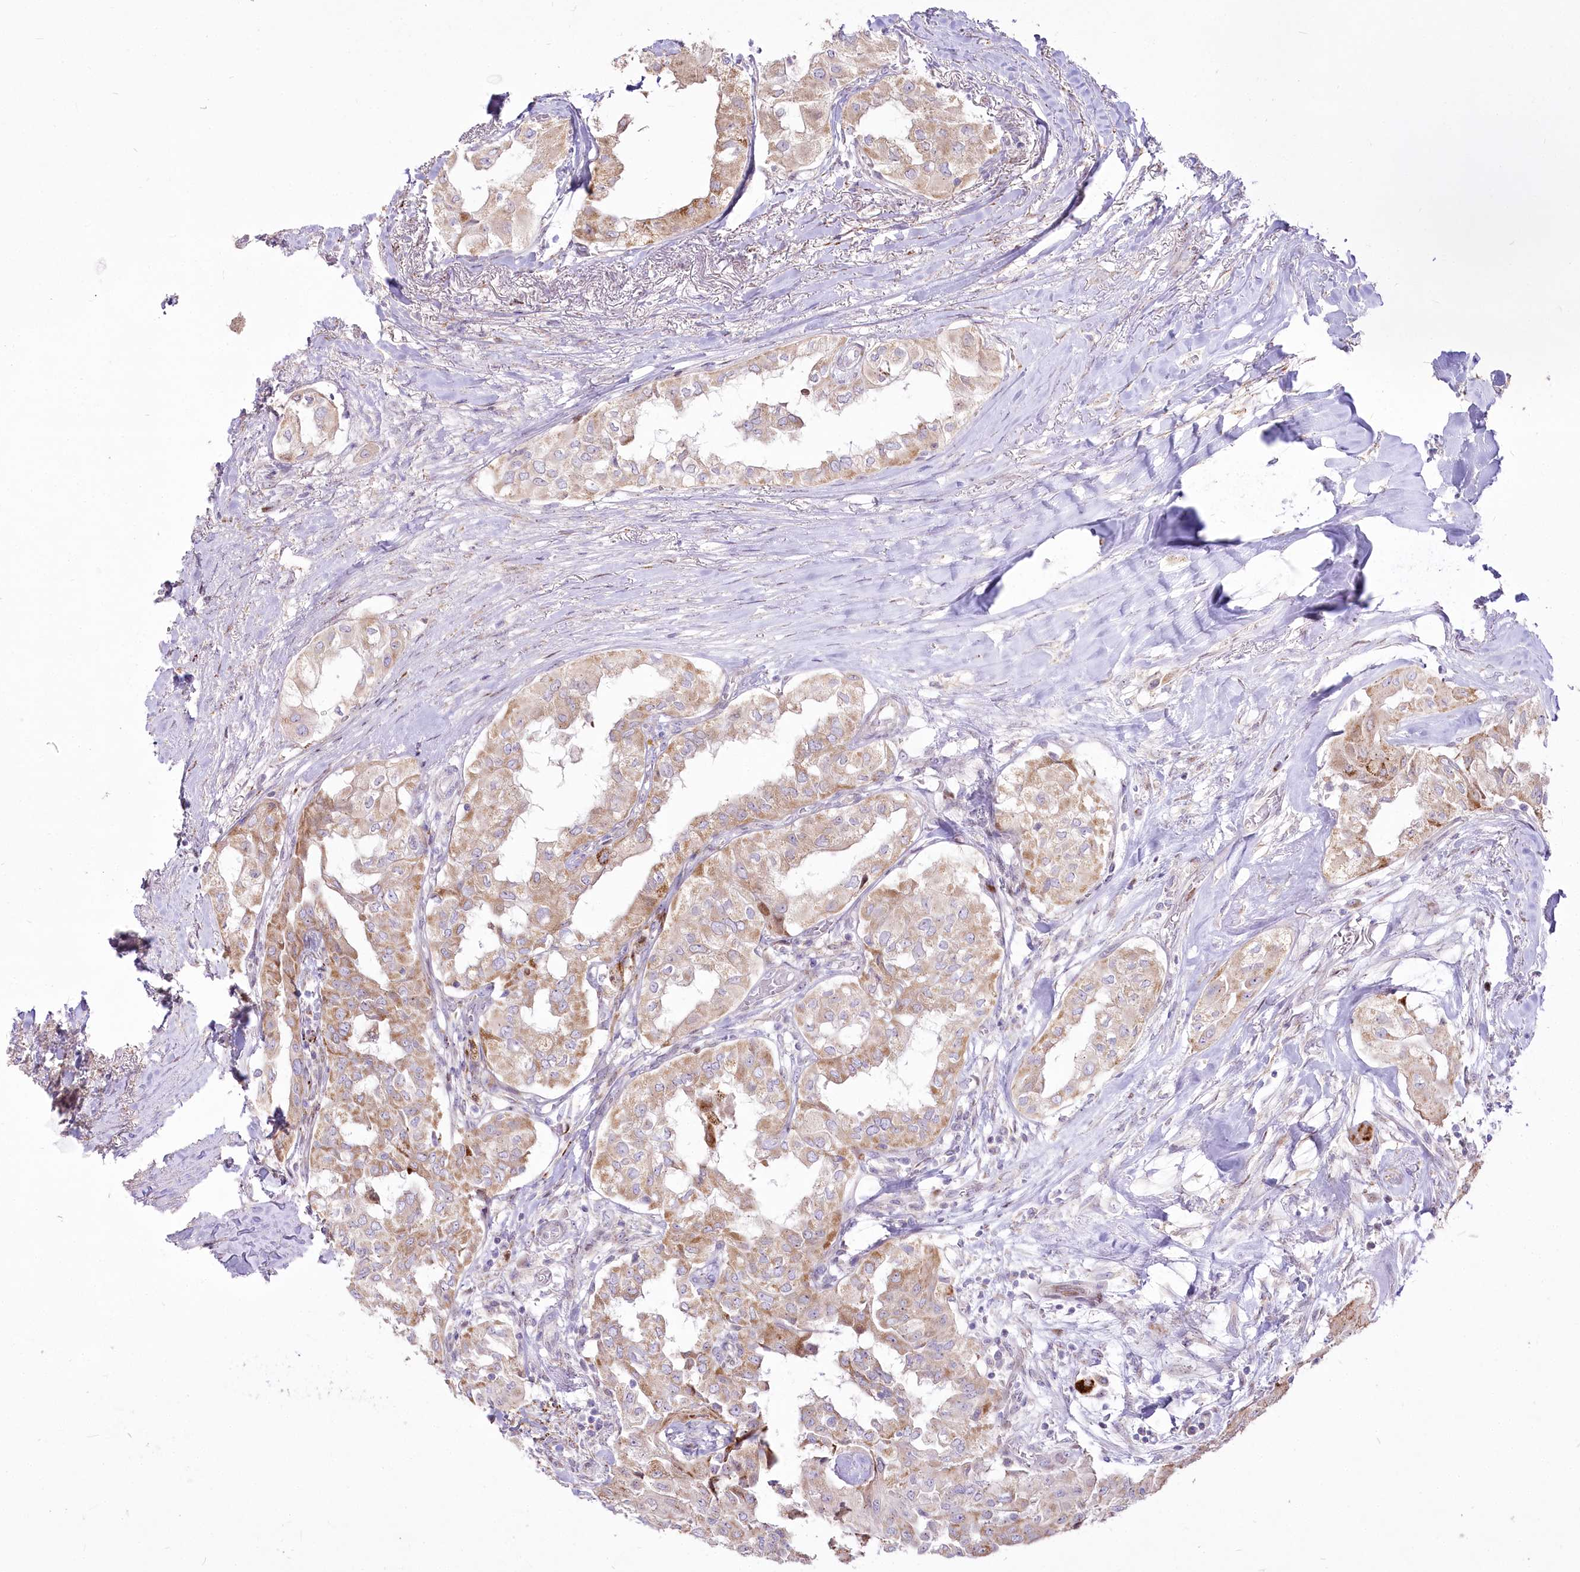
{"staining": {"intensity": "moderate", "quantity": "25%-75%", "location": "cytoplasmic/membranous"}, "tissue": "thyroid cancer", "cell_type": "Tumor cells", "image_type": "cancer", "snomed": [{"axis": "morphology", "description": "Papillary adenocarcinoma, NOS"}, {"axis": "topography", "description": "Thyroid gland"}], "caption": "Thyroid cancer (papillary adenocarcinoma) tissue exhibits moderate cytoplasmic/membranous expression in approximately 25%-75% of tumor cells", "gene": "CEP164", "patient": {"sex": "female", "age": 59}}